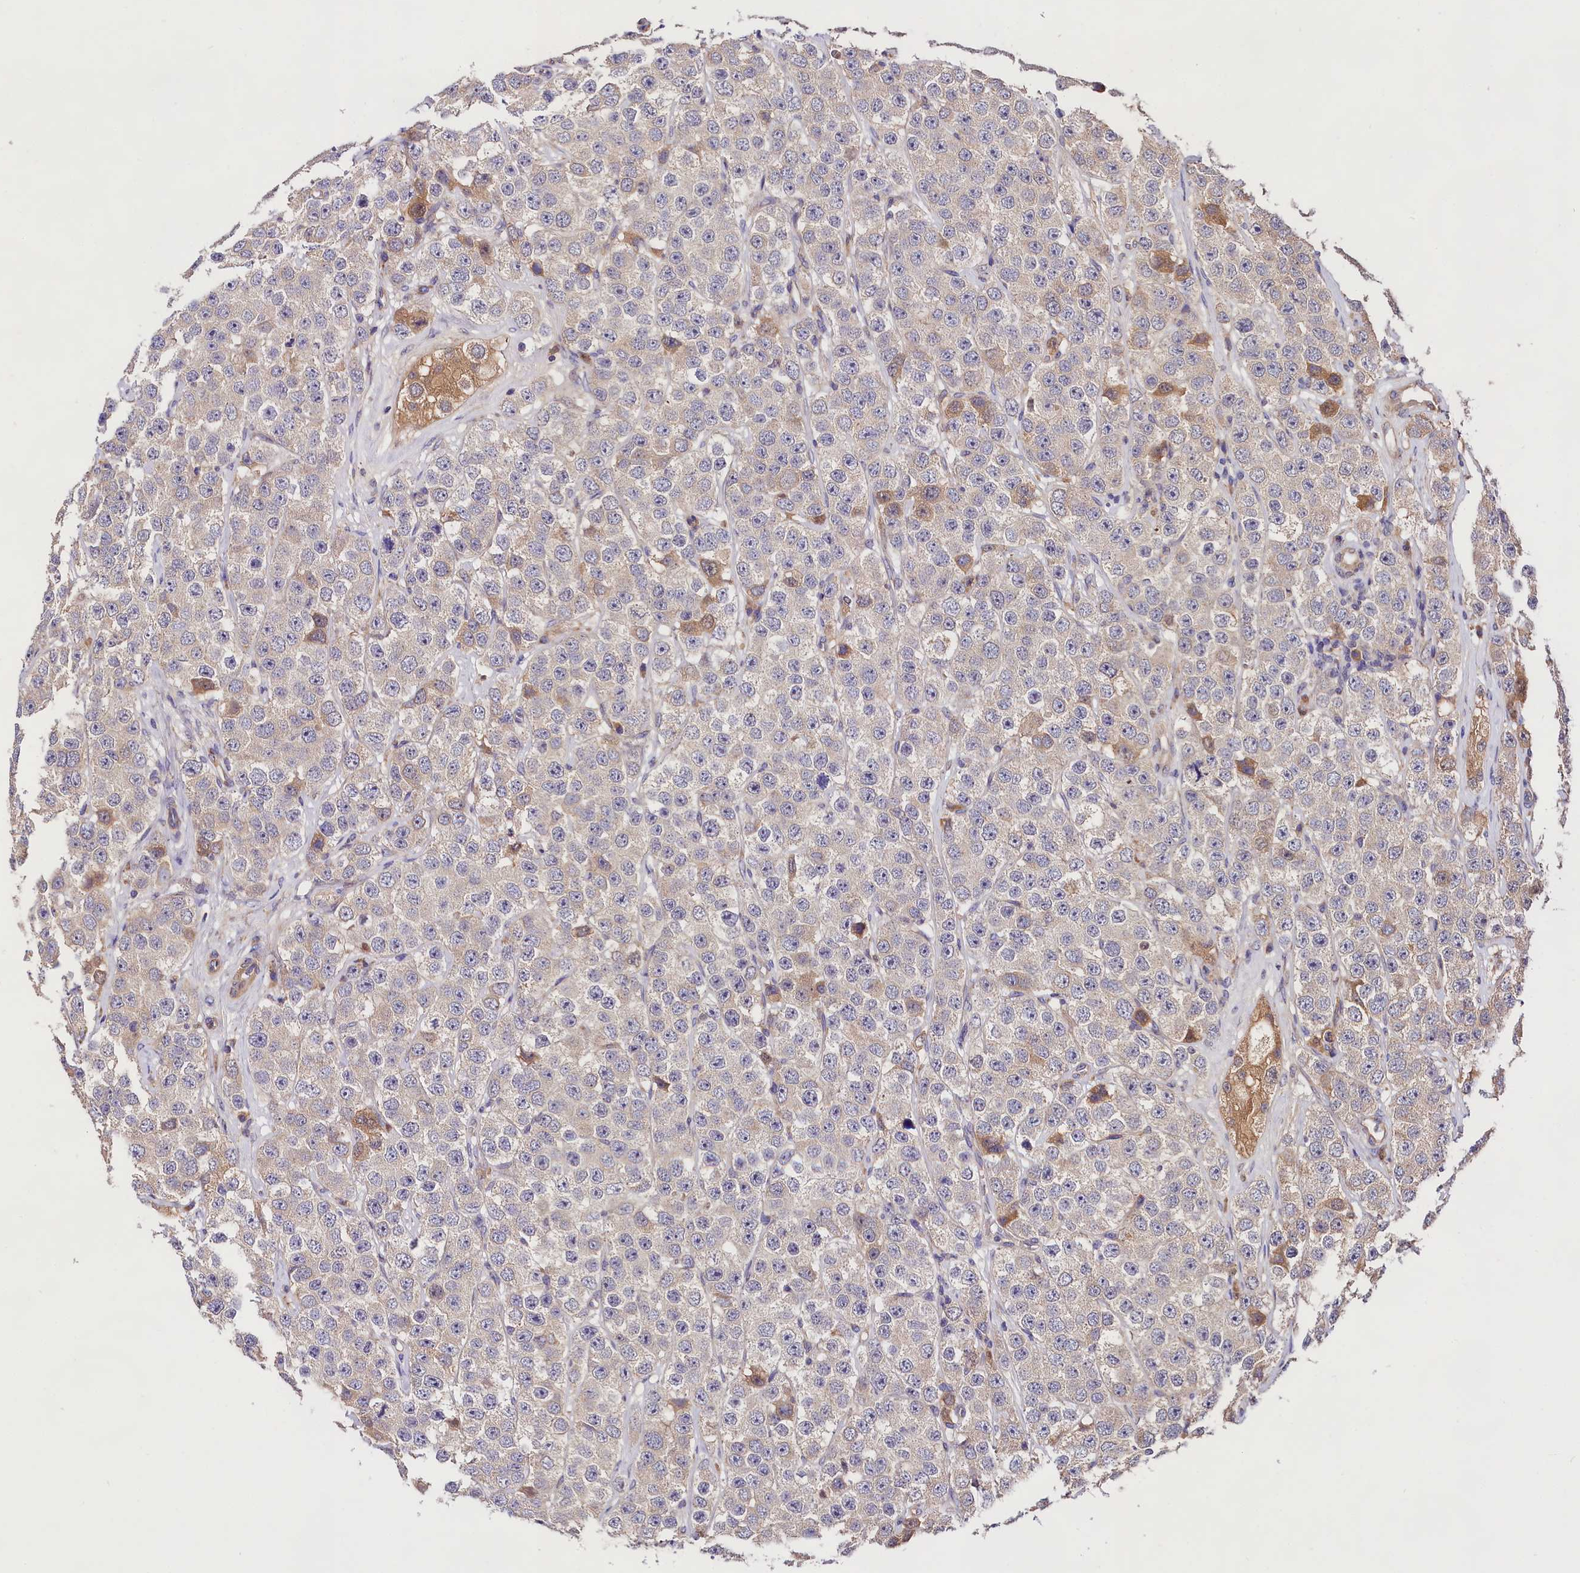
{"staining": {"intensity": "weak", "quantity": "<25%", "location": "cytoplasmic/membranous"}, "tissue": "testis cancer", "cell_type": "Tumor cells", "image_type": "cancer", "snomed": [{"axis": "morphology", "description": "Seminoma, NOS"}, {"axis": "topography", "description": "Testis"}], "caption": "Micrograph shows no significant protein expression in tumor cells of testis cancer. Brightfield microscopy of immunohistochemistry (IHC) stained with DAB (3,3'-diaminobenzidine) (brown) and hematoxylin (blue), captured at high magnification.", "gene": "SPG11", "patient": {"sex": "male", "age": 28}}